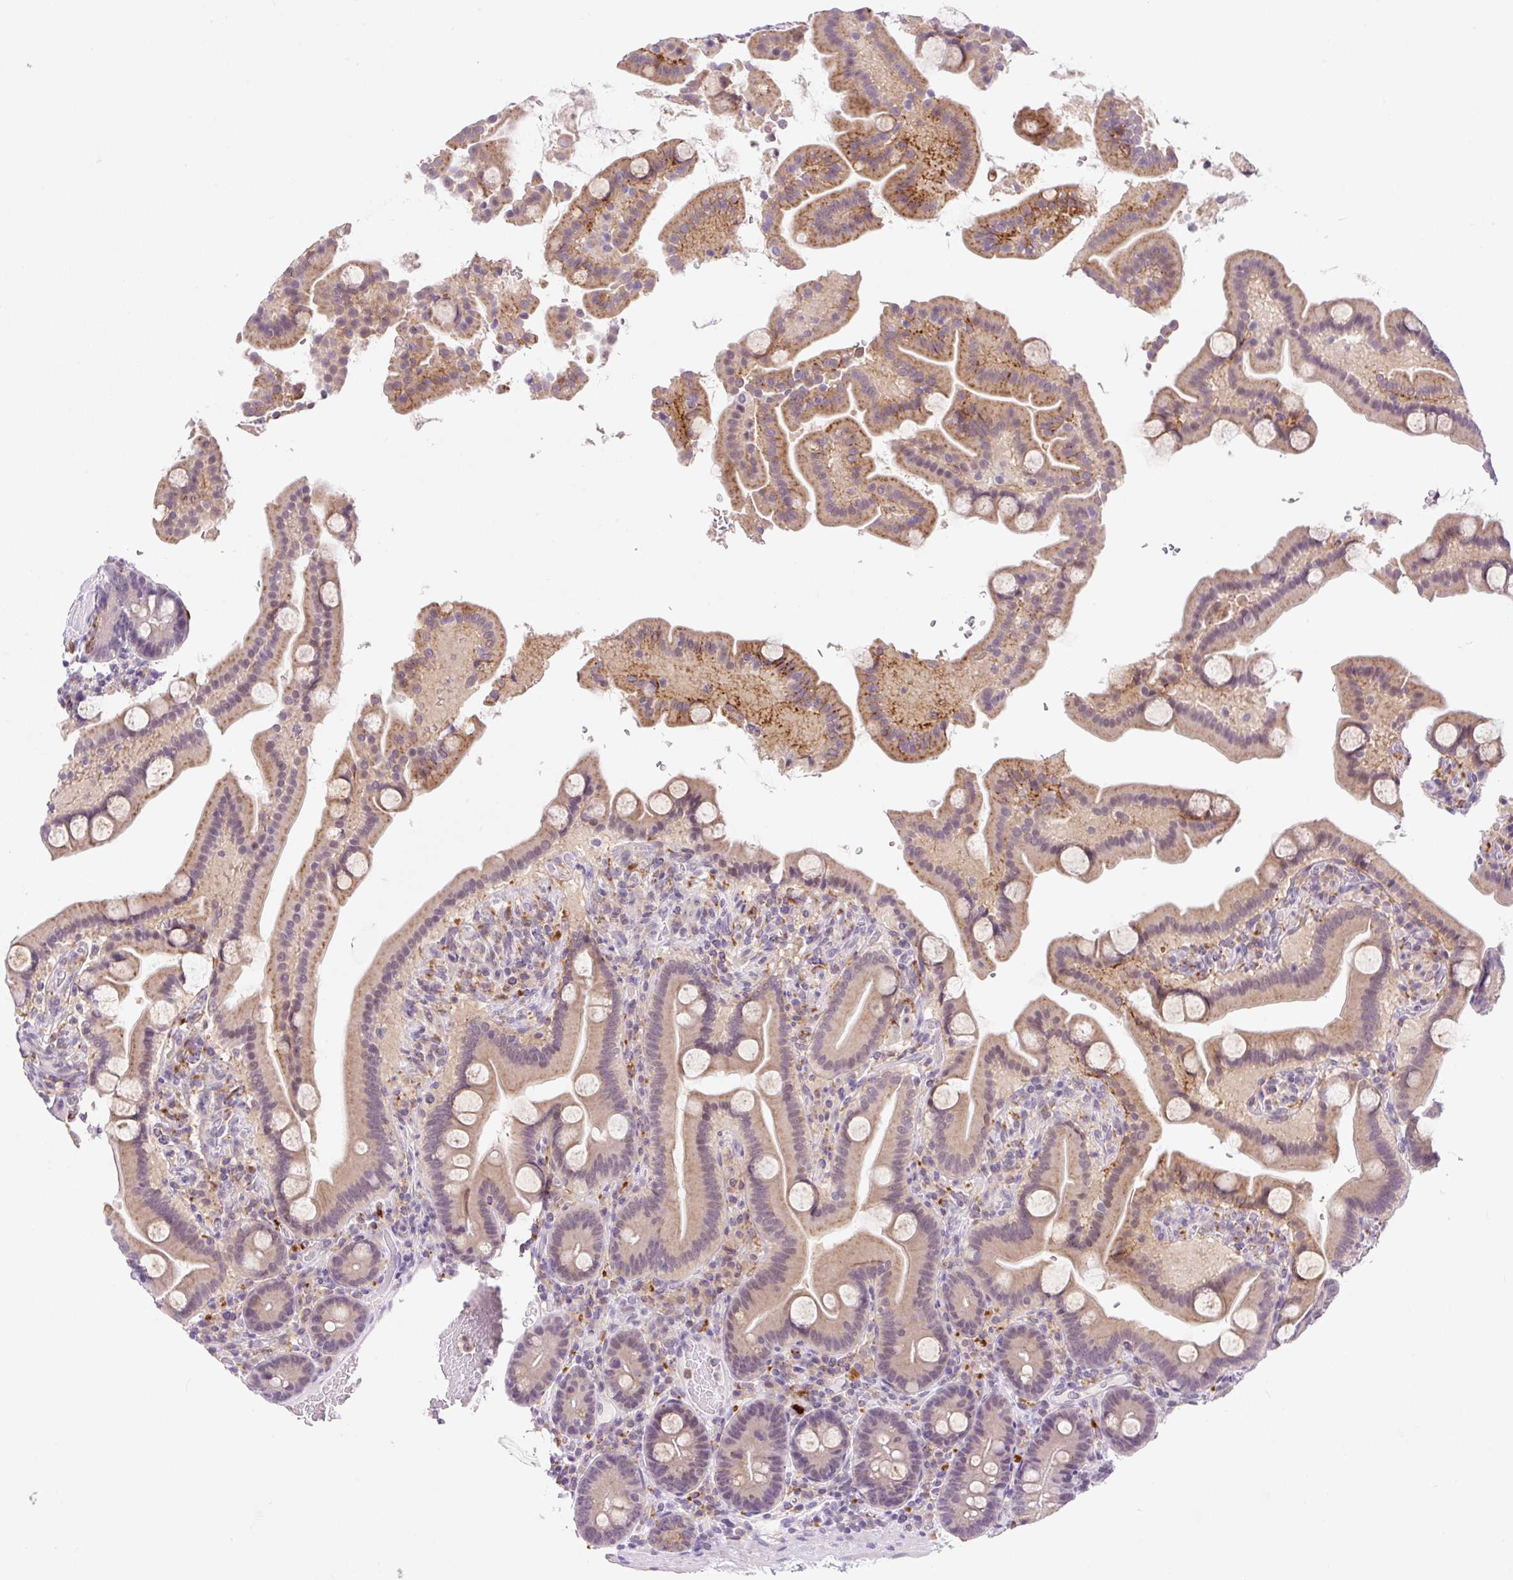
{"staining": {"intensity": "moderate", "quantity": ">75%", "location": "cytoplasmic/membranous"}, "tissue": "duodenum", "cell_type": "Glandular cells", "image_type": "normal", "snomed": [{"axis": "morphology", "description": "Normal tissue, NOS"}, {"axis": "topography", "description": "Duodenum"}], "caption": "Duodenum stained with DAB (3,3'-diaminobenzidine) immunohistochemistry (IHC) exhibits medium levels of moderate cytoplasmic/membranous expression in approximately >75% of glandular cells. The staining was performed using DAB to visualize the protein expression in brown, while the nuclei were stained in blue with hematoxylin (Magnification: 20x).", "gene": "CEBPZOS", "patient": {"sex": "male", "age": 55}}